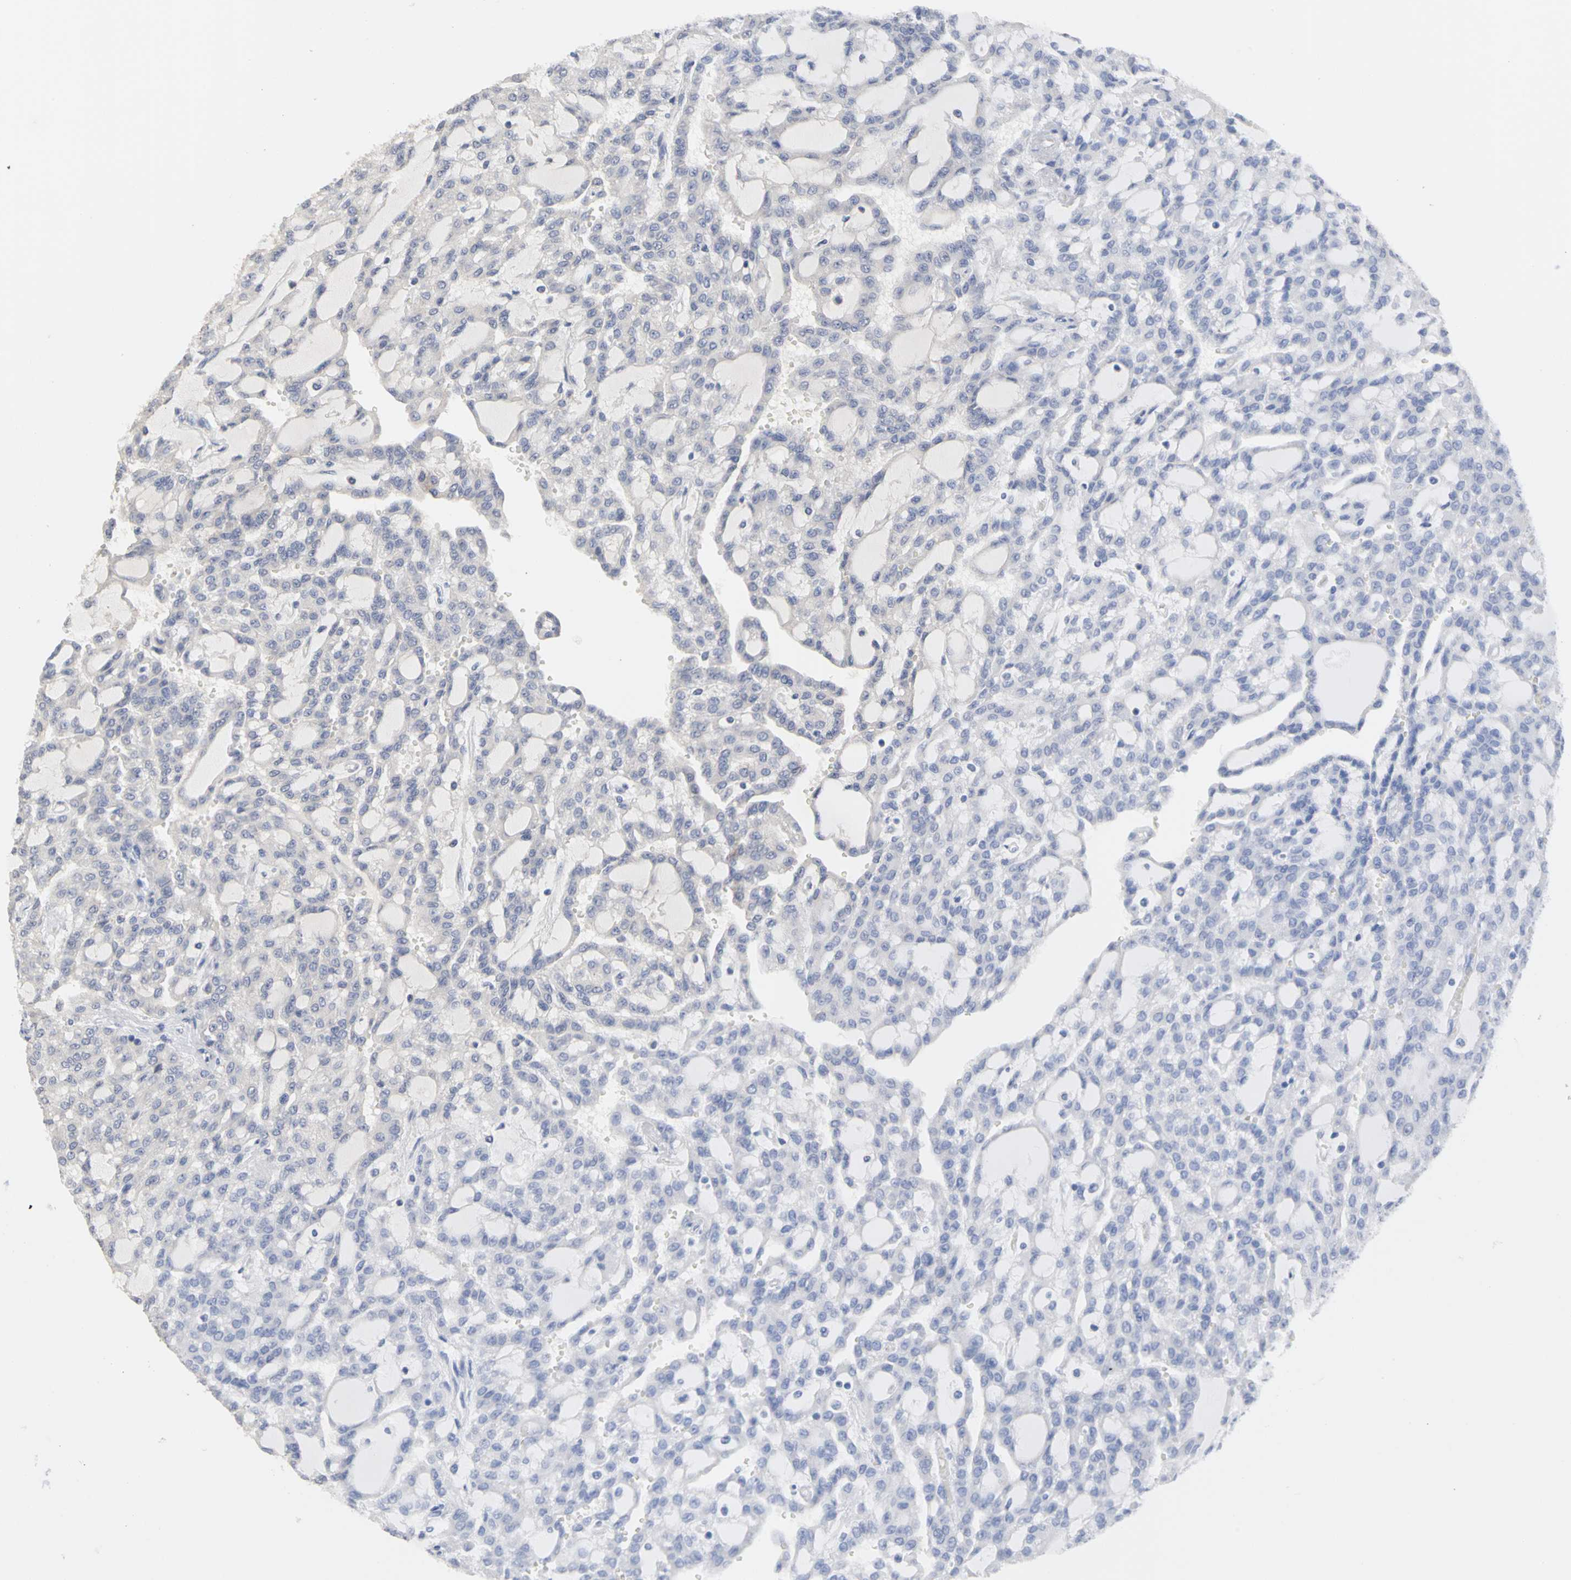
{"staining": {"intensity": "negative", "quantity": "none", "location": "none"}, "tissue": "renal cancer", "cell_type": "Tumor cells", "image_type": "cancer", "snomed": [{"axis": "morphology", "description": "Adenocarcinoma, NOS"}, {"axis": "topography", "description": "Kidney"}], "caption": "Tumor cells are negative for brown protein staining in adenocarcinoma (renal).", "gene": "PGR", "patient": {"sex": "male", "age": 63}}